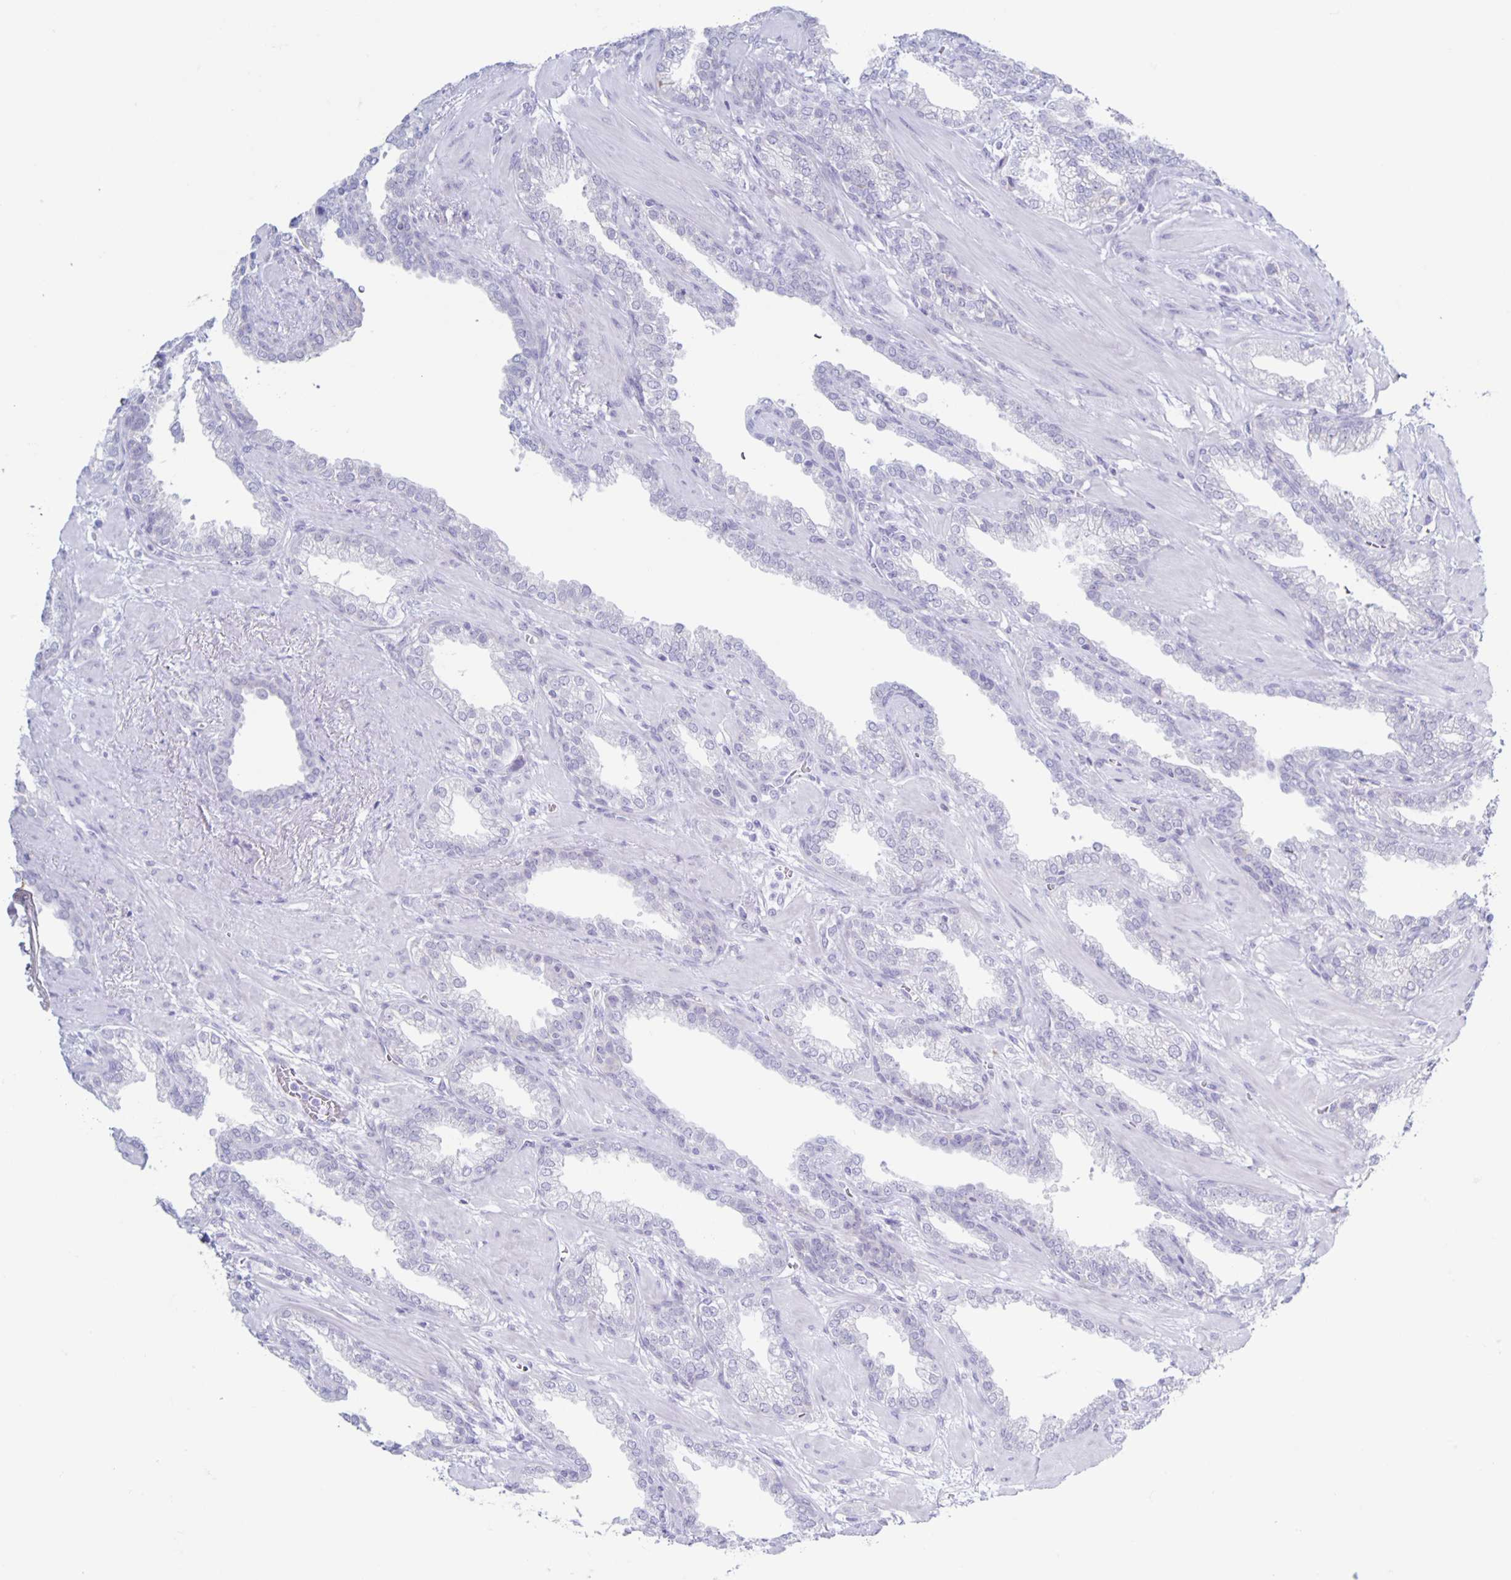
{"staining": {"intensity": "negative", "quantity": "none", "location": "none"}, "tissue": "prostate cancer", "cell_type": "Tumor cells", "image_type": "cancer", "snomed": [{"axis": "morphology", "description": "Adenocarcinoma, High grade"}, {"axis": "topography", "description": "Prostate"}], "caption": "Micrograph shows no significant protein expression in tumor cells of prostate cancer (adenocarcinoma (high-grade)). Nuclei are stained in blue.", "gene": "CT45A5", "patient": {"sex": "male", "age": 60}}